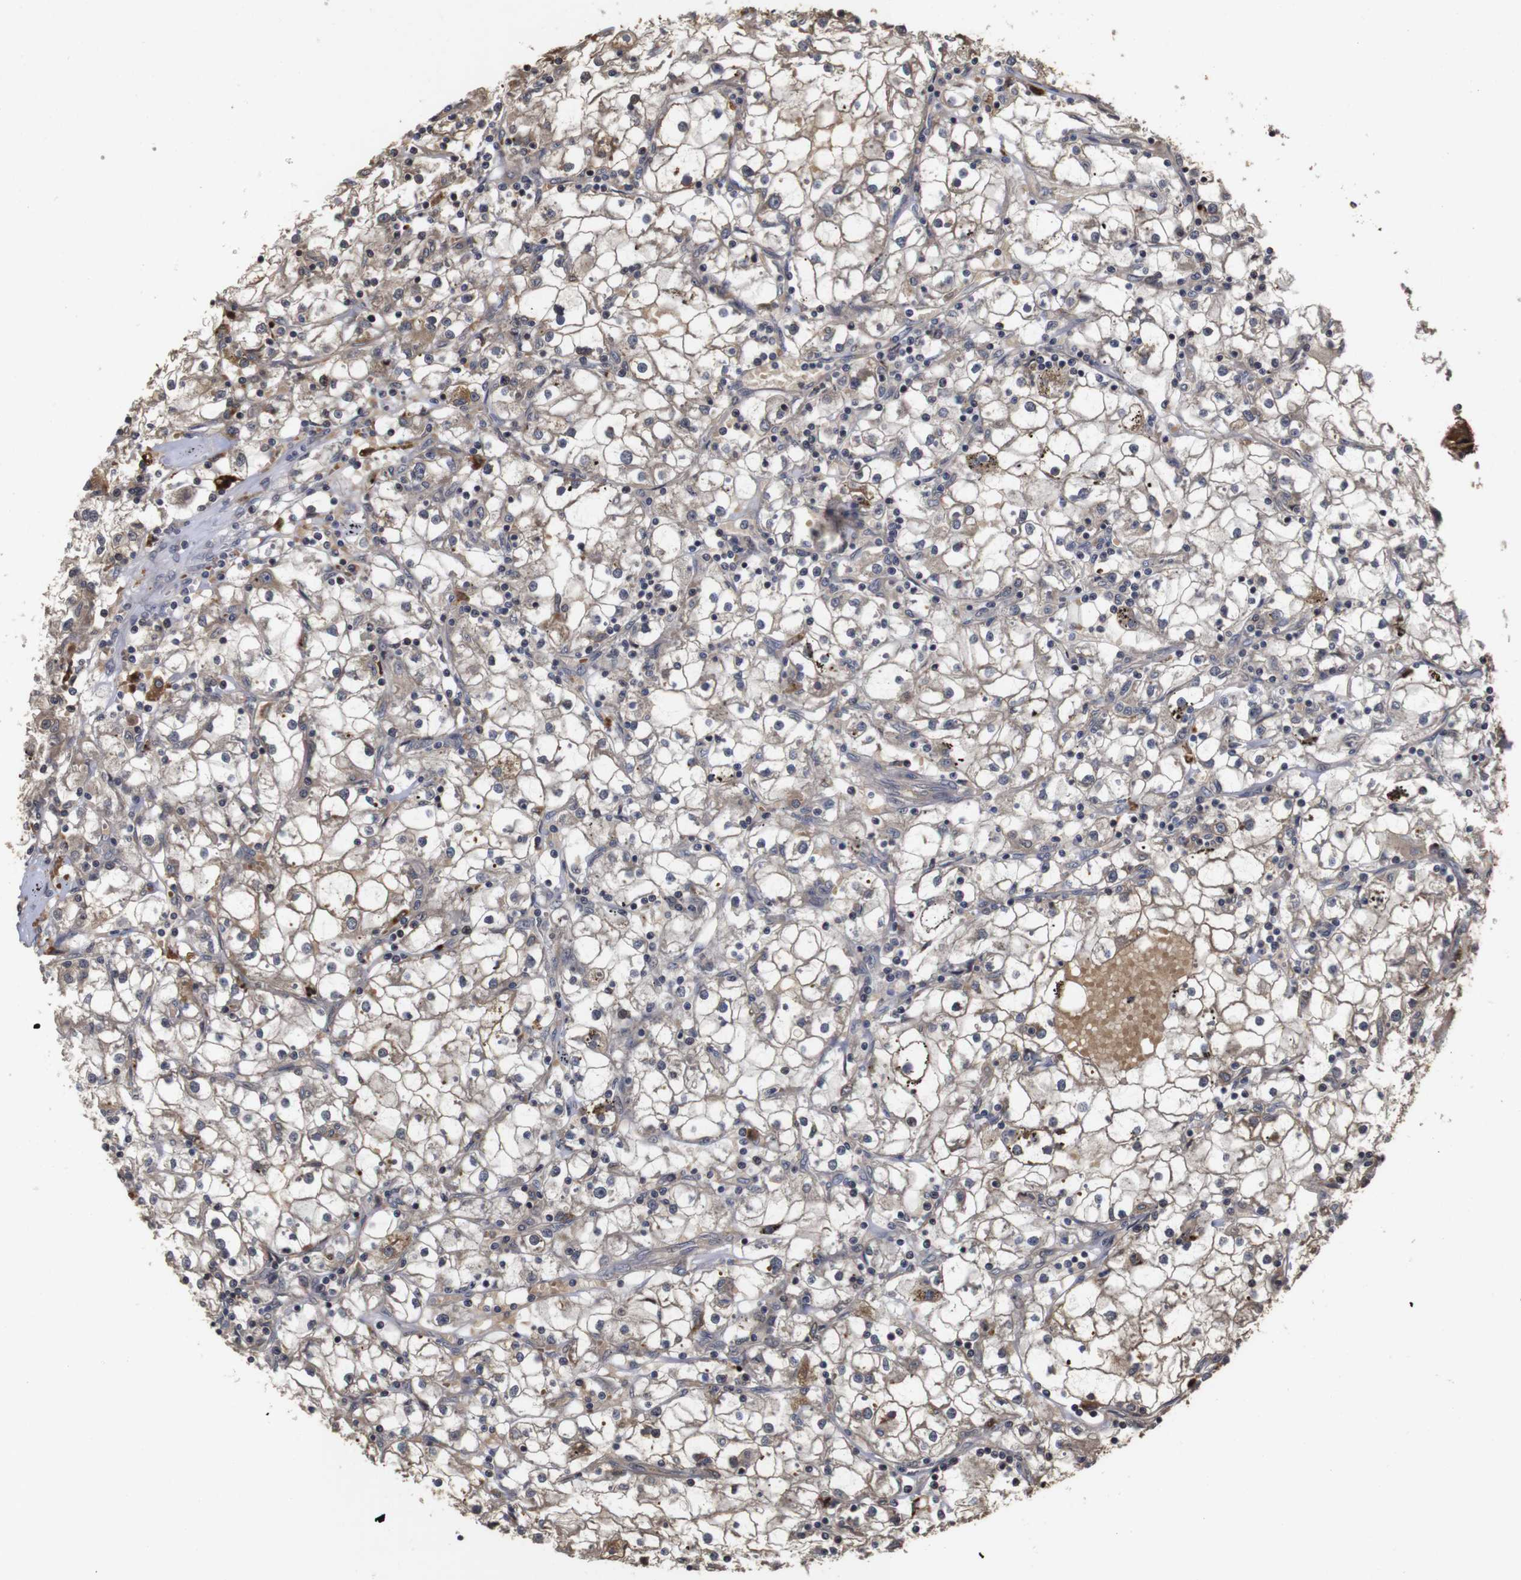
{"staining": {"intensity": "weak", "quantity": ">75%", "location": "cytoplasmic/membranous"}, "tissue": "renal cancer", "cell_type": "Tumor cells", "image_type": "cancer", "snomed": [{"axis": "morphology", "description": "Adenocarcinoma, NOS"}, {"axis": "topography", "description": "Kidney"}], "caption": "Renal adenocarcinoma stained for a protein (brown) reveals weak cytoplasmic/membranous positive positivity in about >75% of tumor cells.", "gene": "PTPN14", "patient": {"sex": "male", "age": 56}}